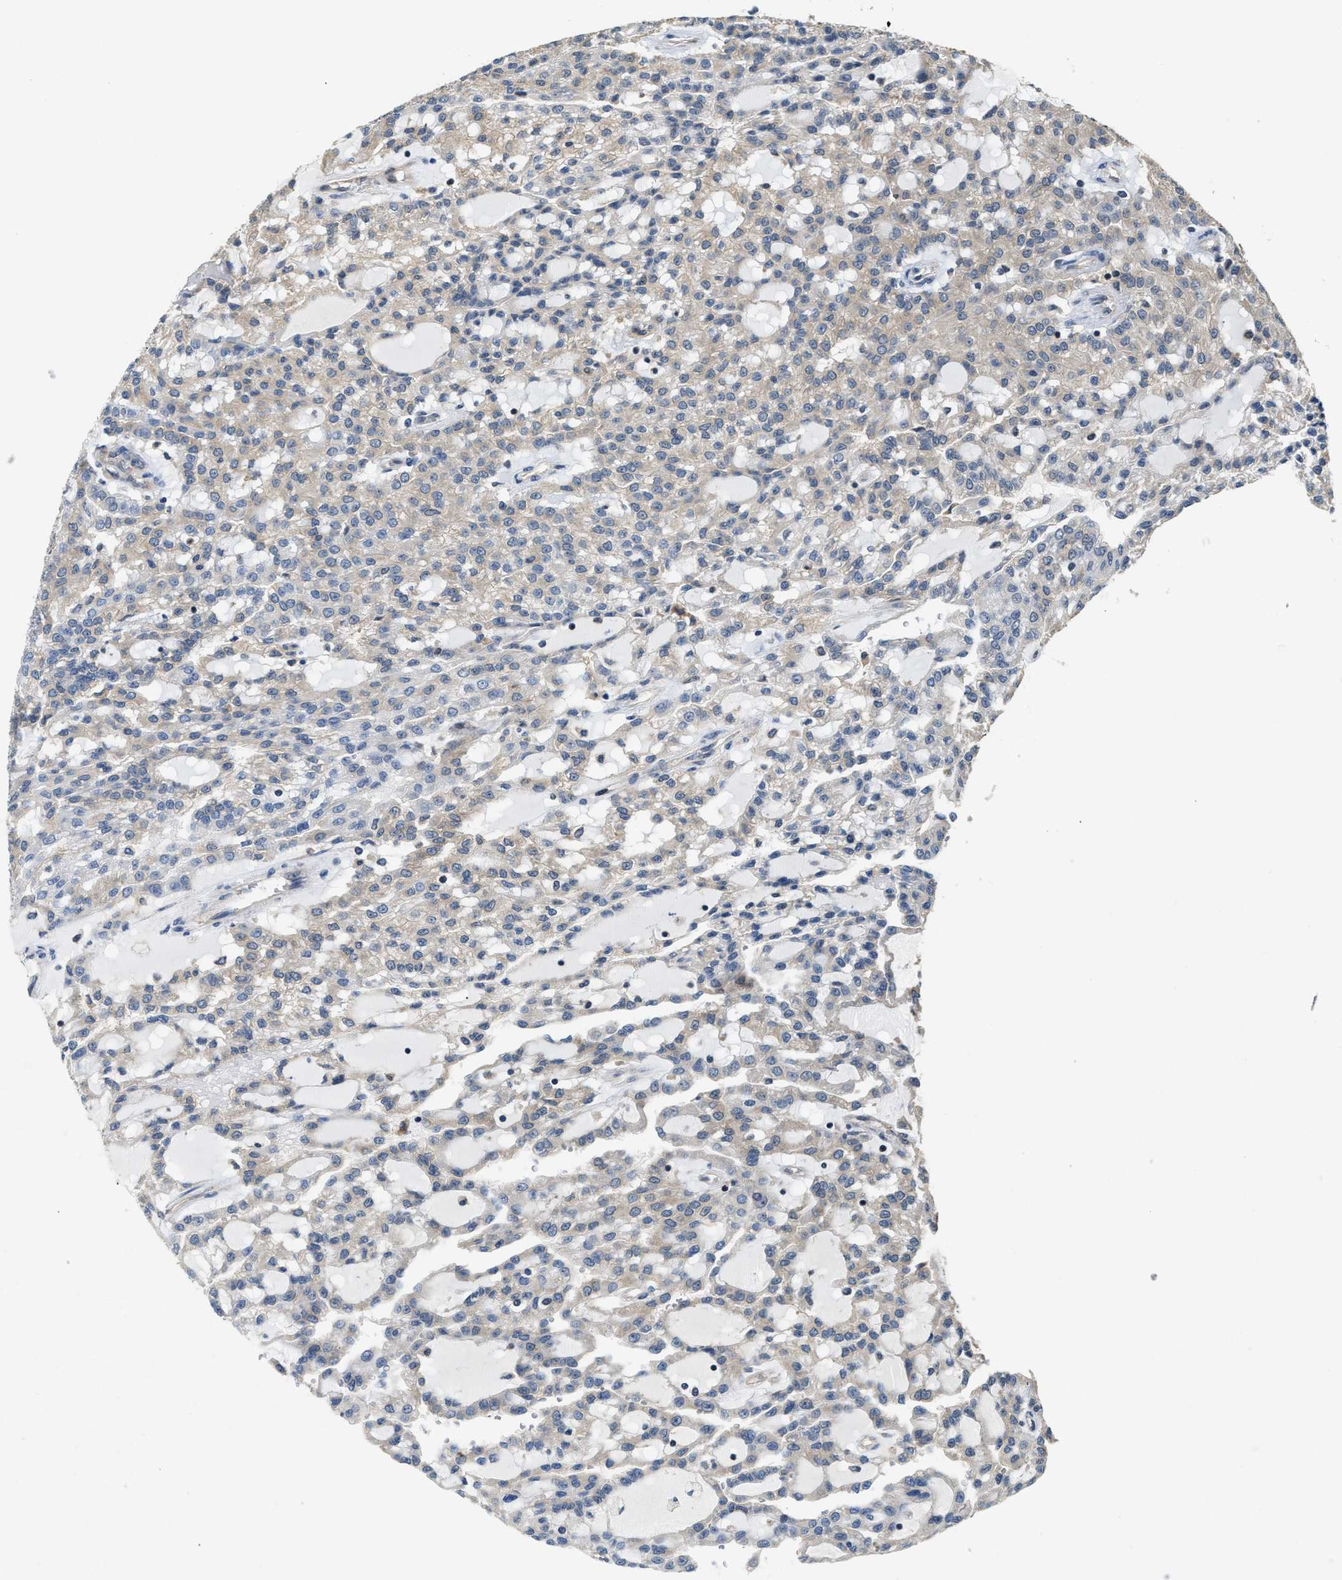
{"staining": {"intensity": "negative", "quantity": "none", "location": "none"}, "tissue": "renal cancer", "cell_type": "Tumor cells", "image_type": "cancer", "snomed": [{"axis": "morphology", "description": "Adenocarcinoma, NOS"}, {"axis": "topography", "description": "Kidney"}], "caption": "Human renal adenocarcinoma stained for a protein using immunohistochemistry shows no positivity in tumor cells.", "gene": "DNAJC2", "patient": {"sex": "male", "age": 63}}